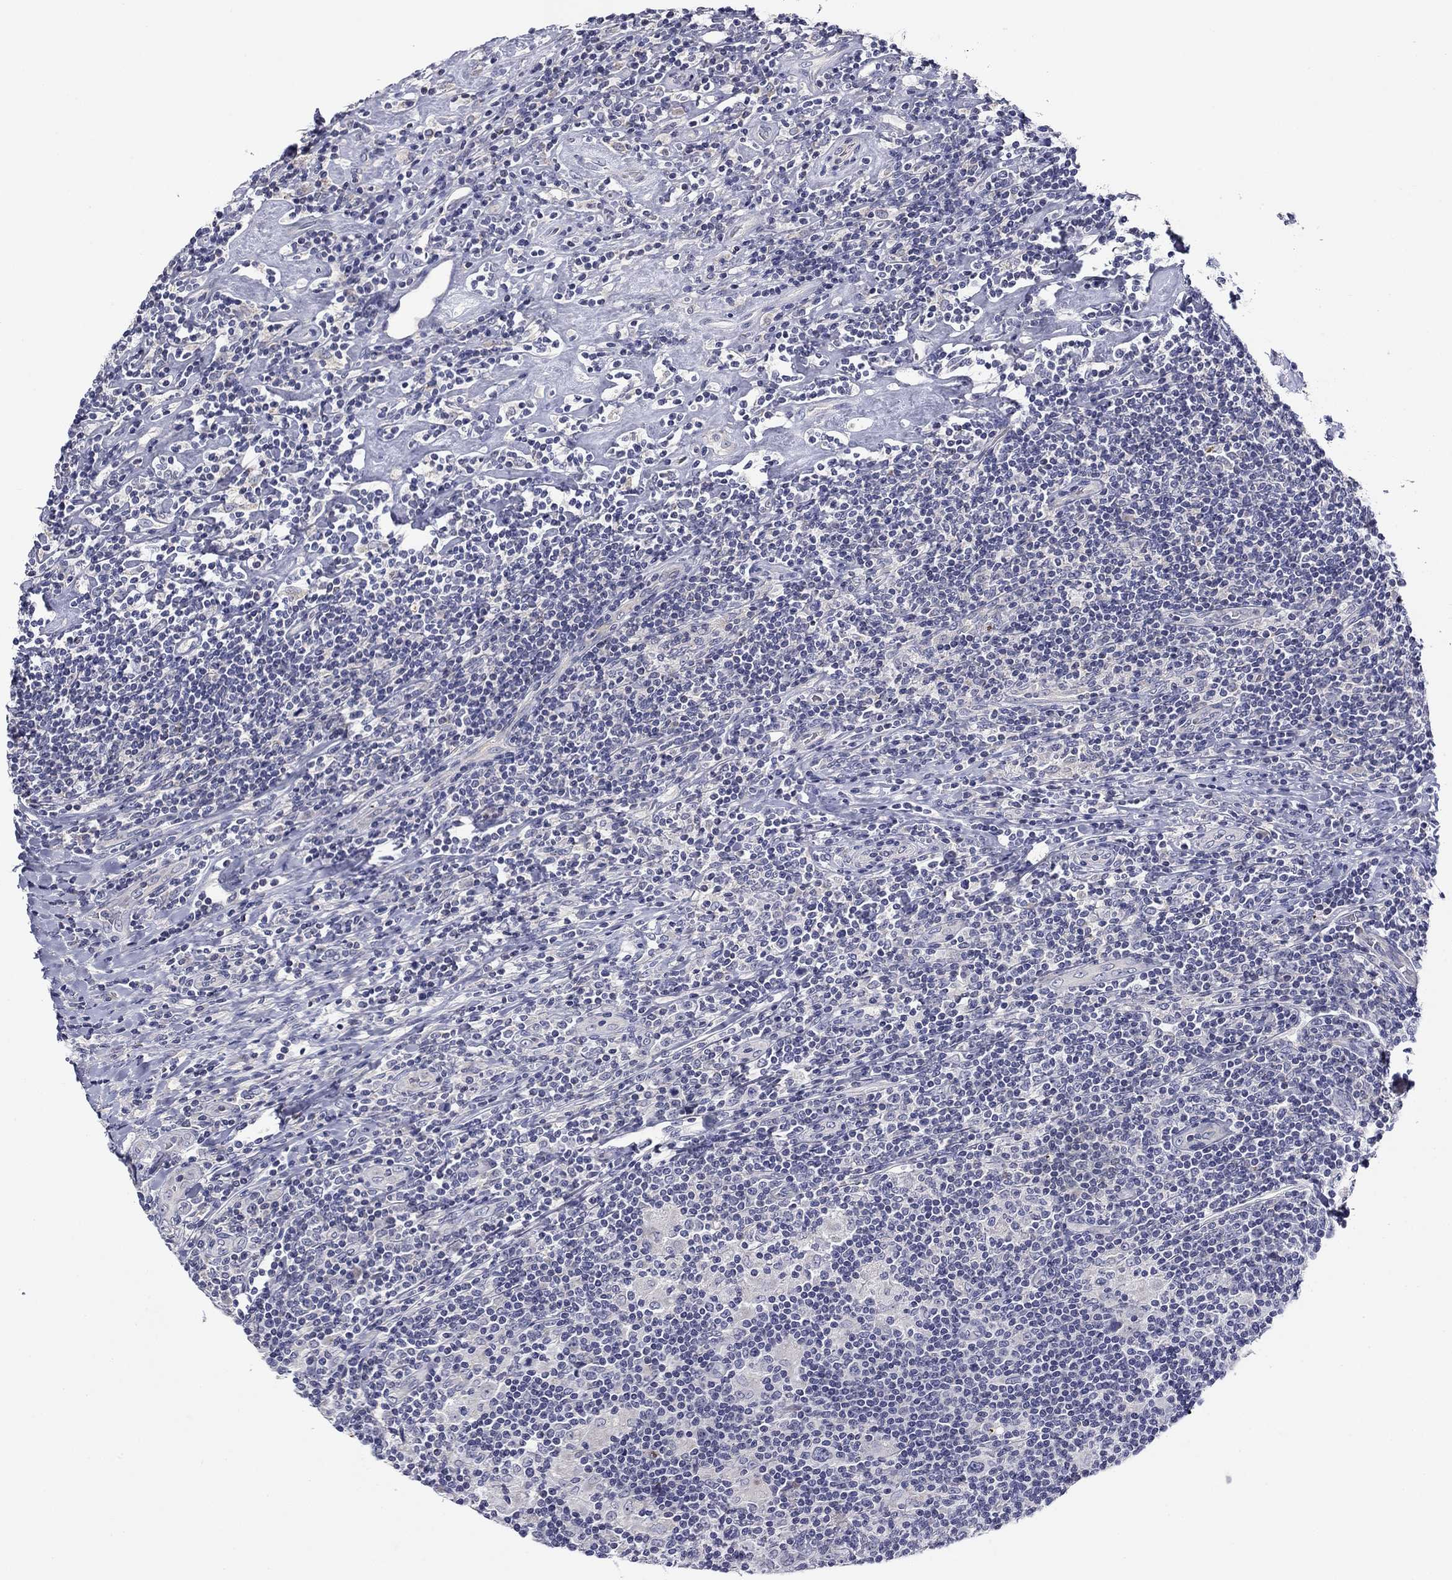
{"staining": {"intensity": "negative", "quantity": "none", "location": "none"}, "tissue": "lymphoma", "cell_type": "Tumor cells", "image_type": "cancer", "snomed": [{"axis": "morphology", "description": "Hodgkin's disease, NOS"}, {"axis": "topography", "description": "Lymph node"}], "caption": "High magnification brightfield microscopy of lymphoma stained with DAB (3,3'-diaminobenzidine) (brown) and counterstained with hematoxylin (blue): tumor cells show no significant positivity.", "gene": "SPATA7", "patient": {"sex": "male", "age": 40}}